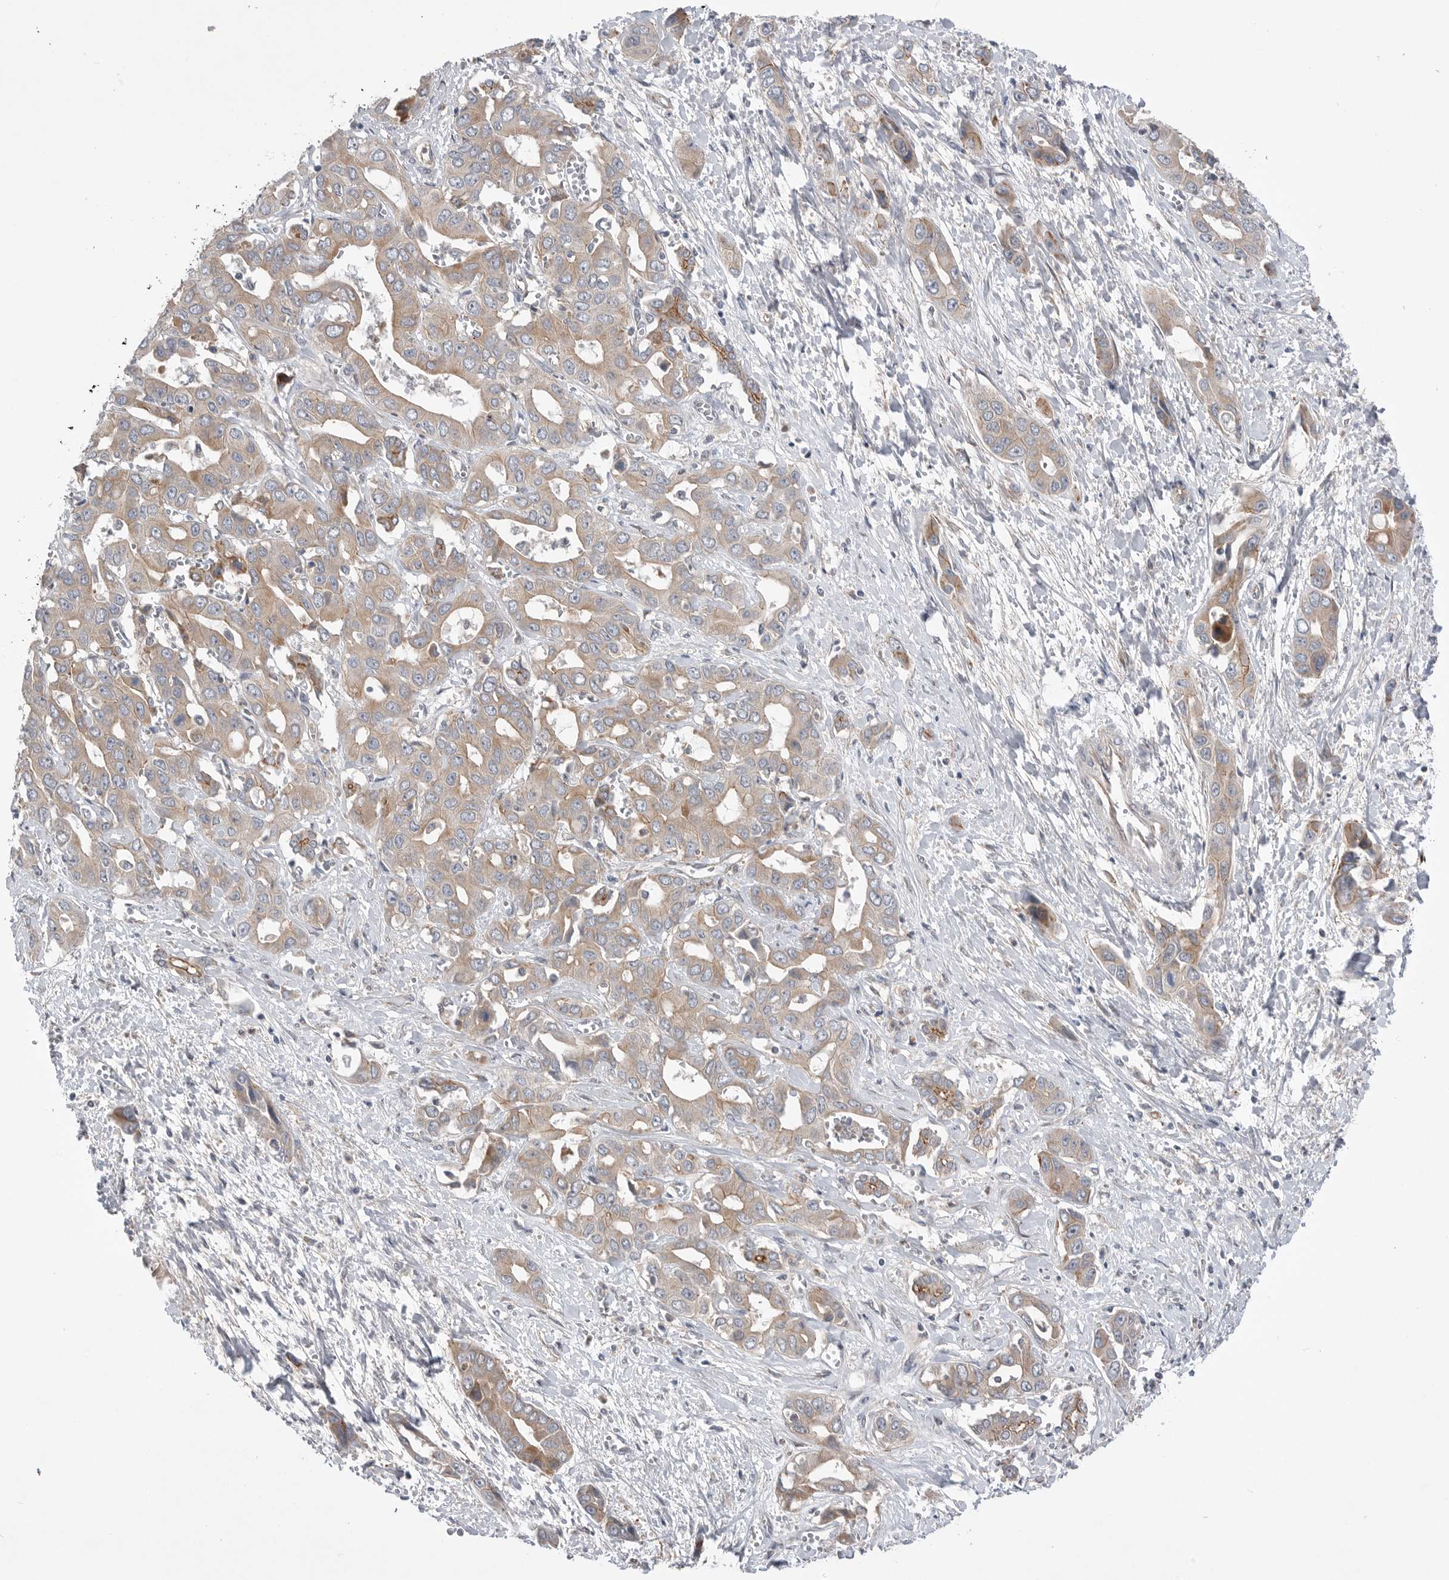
{"staining": {"intensity": "weak", "quantity": ">75%", "location": "cytoplasmic/membranous"}, "tissue": "liver cancer", "cell_type": "Tumor cells", "image_type": "cancer", "snomed": [{"axis": "morphology", "description": "Cholangiocarcinoma"}, {"axis": "topography", "description": "Liver"}], "caption": "Immunohistochemical staining of cholangiocarcinoma (liver) shows weak cytoplasmic/membranous protein staining in about >75% of tumor cells.", "gene": "NTAQ1", "patient": {"sex": "female", "age": 52}}